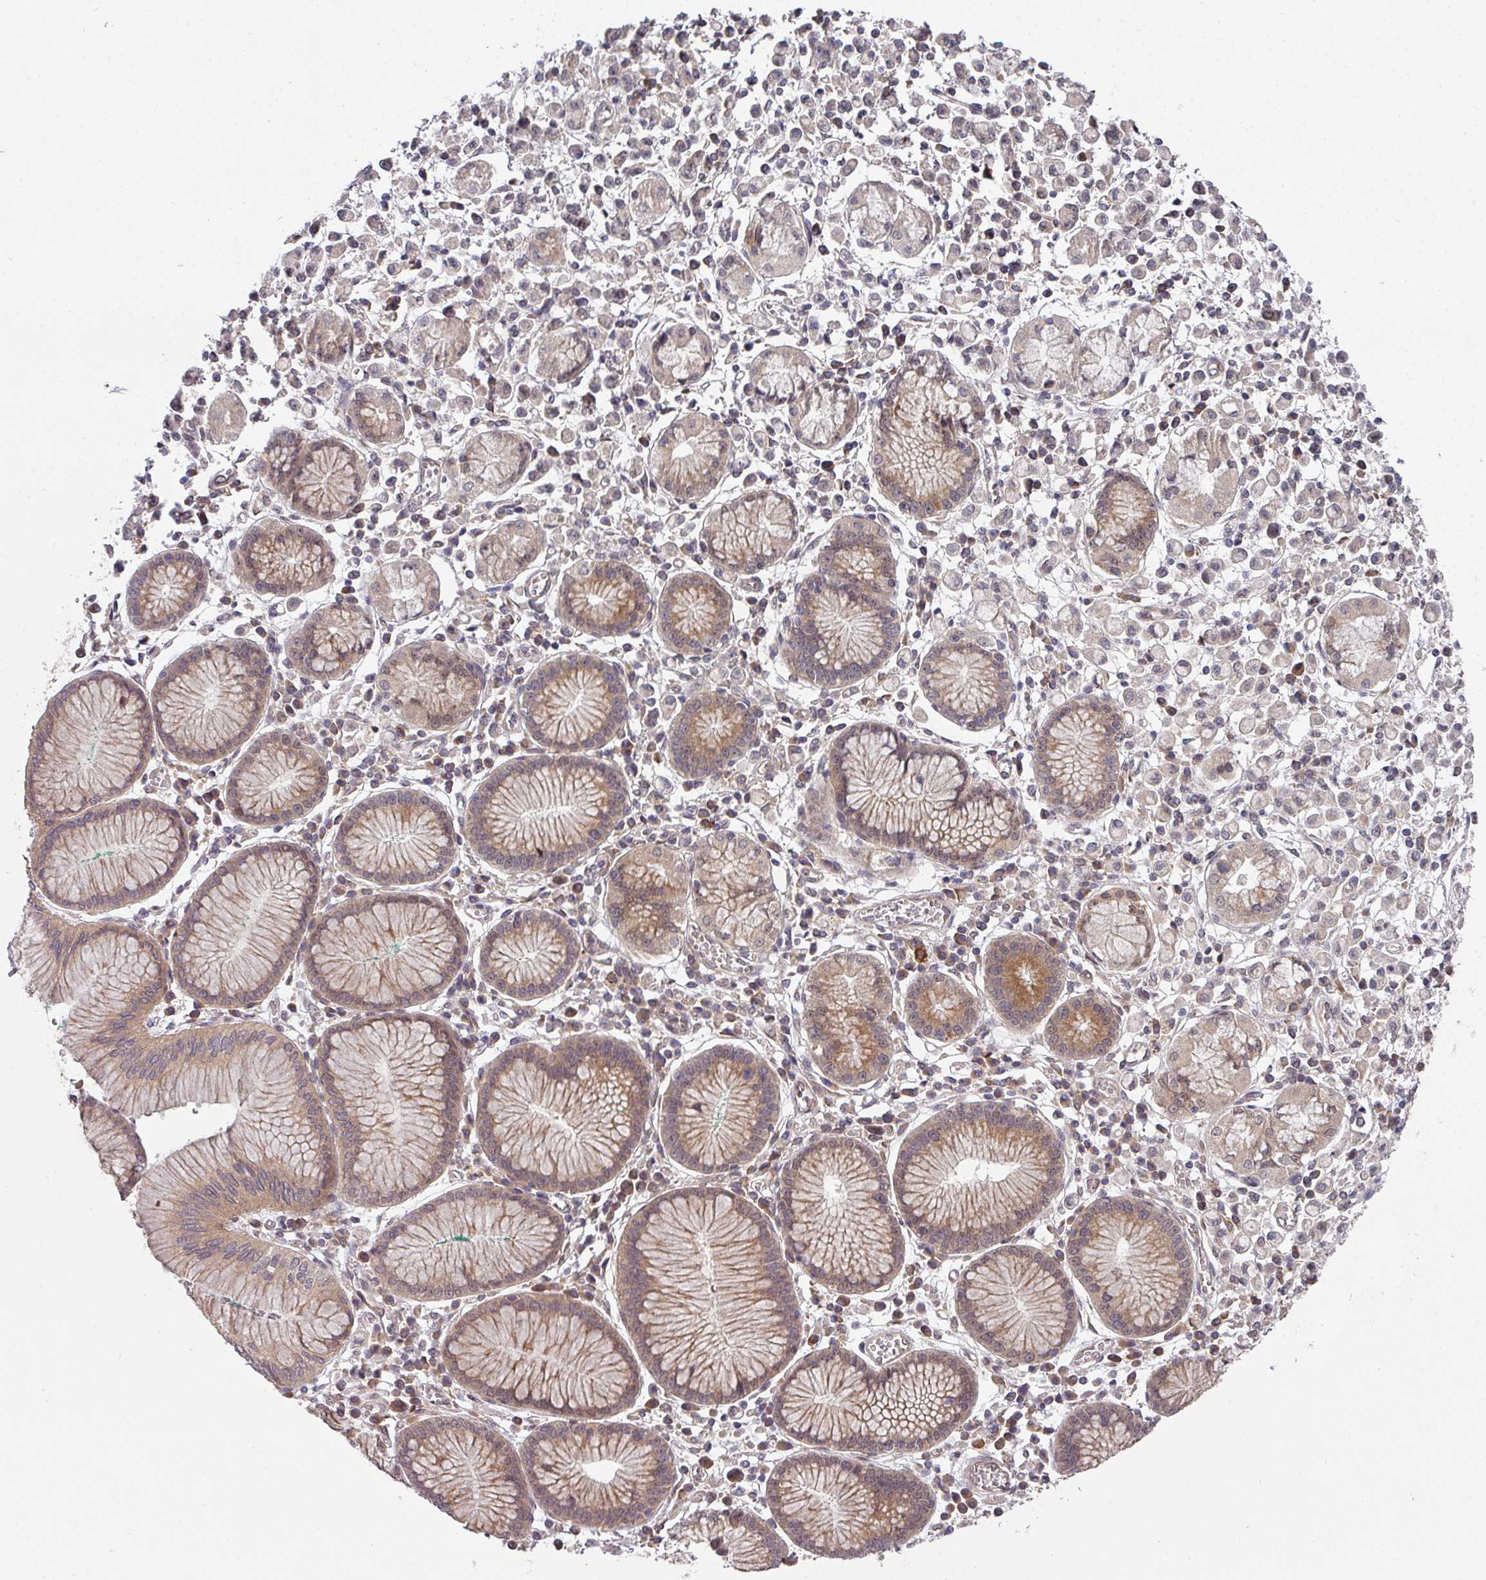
{"staining": {"intensity": "negative", "quantity": "none", "location": "none"}, "tissue": "stomach cancer", "cell_type": "Tumor cells", "image_type": "cancer", "snomed": [{"axis": "morphology", "description": "Adenocarcinoma, NOS"}, {"axis": "topography", "description": "Stomach"}], "caption": "Stomach cancer (adenocarcinoma) stained for a protein using IHC demonstrates no positivity tumor cells.", "gene": "CAMLG", "patient": {"sex": "male", "age": 77}}